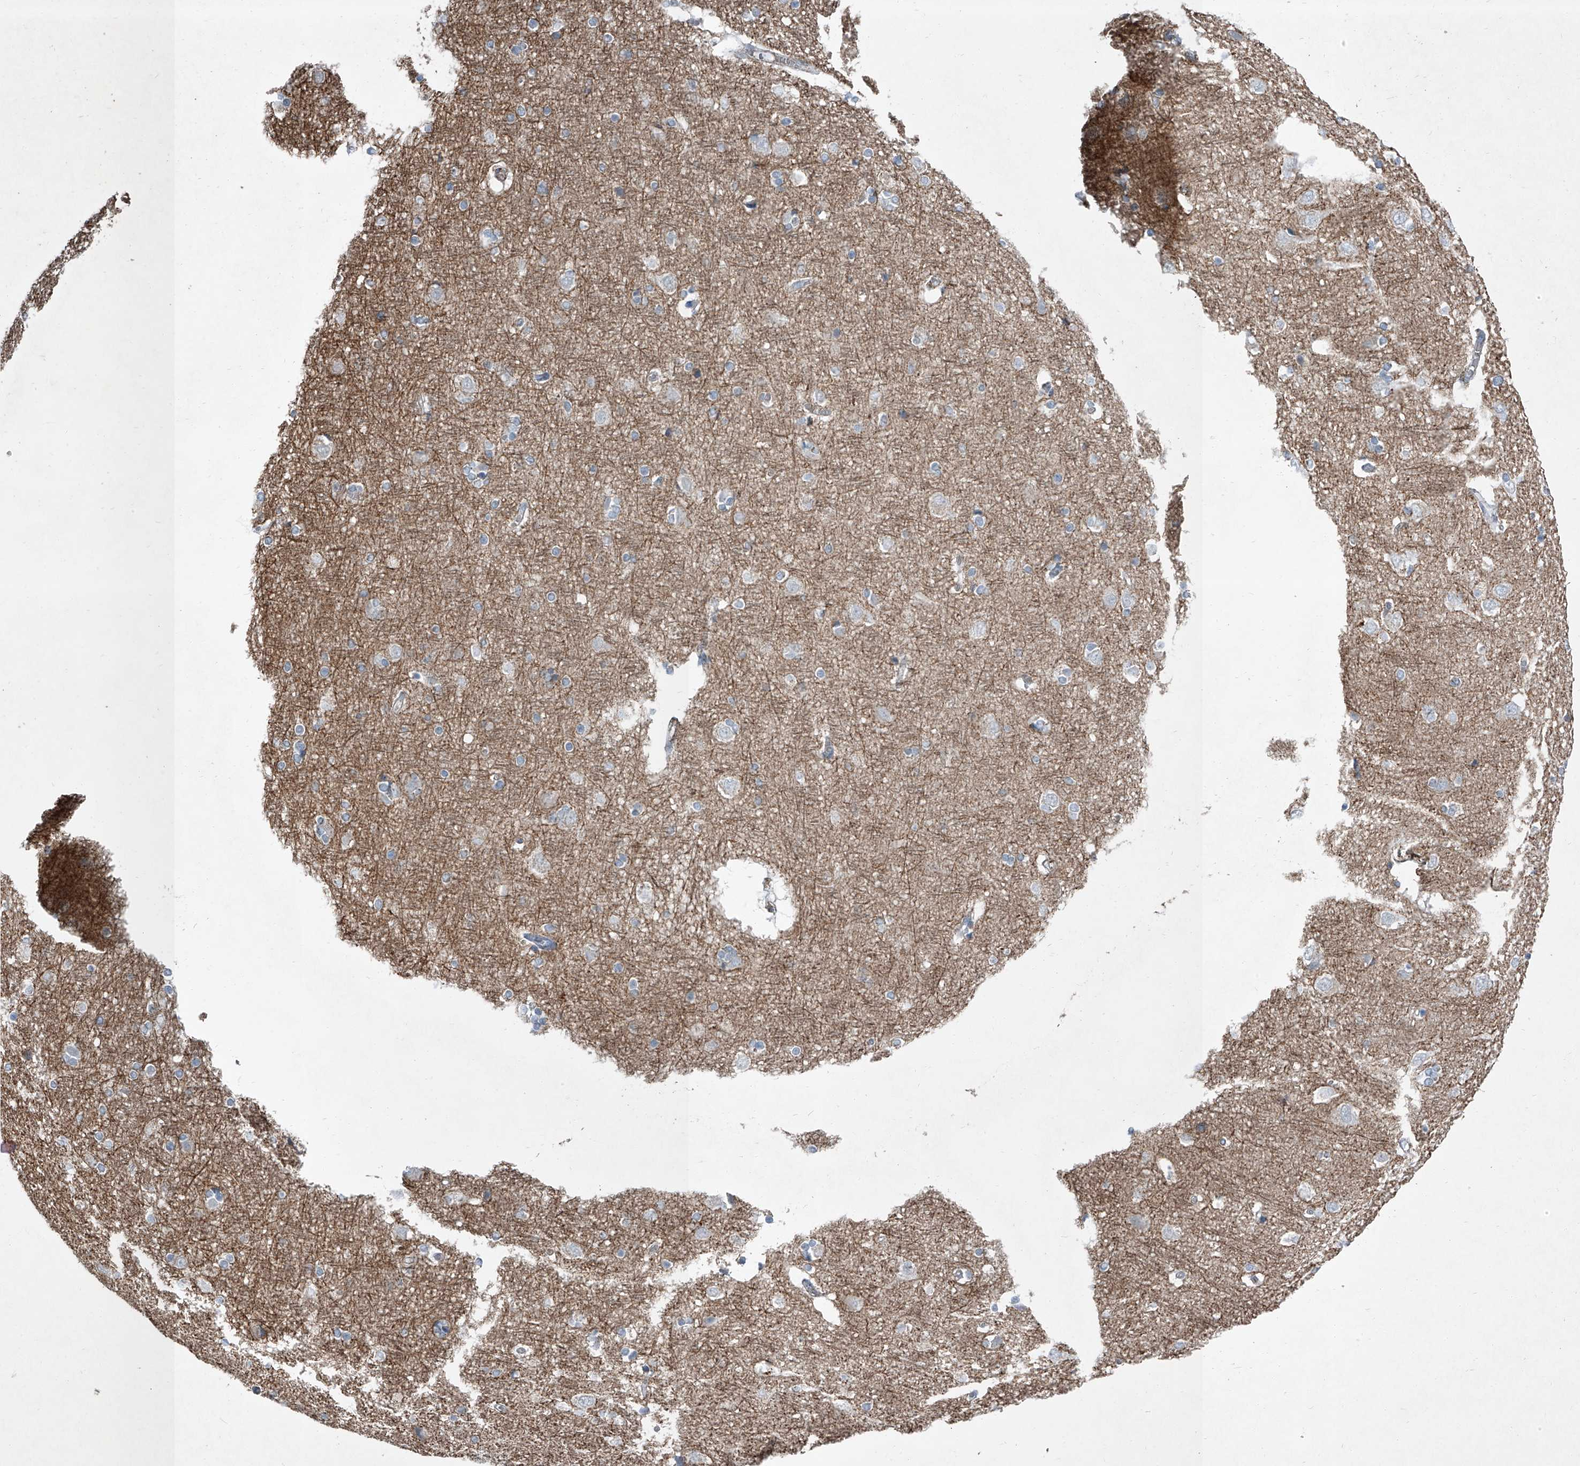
{"staining": {"intensity": "negative", "quantity": "none", "location": "none"}, "tissue": "cerebral cortex", "cell_type": "Endothelial cells", "image_type": "normal", "snomed": [{"axis": "morphology", "description": "Normal tissue, NOS"}, {"axis": "topography", "description": "Cerebral cortex"}], "caption": "High power microscopy image of an immunohistochemistry histopathology image of benign cerebral cortex, revealing no significant positivity in endothelial cells. The staining was performed using DAB to visualize the protein expression in brown, while the nuclei were stained in blue with hematoxylin (Magnification: 20x).", "gene": "CHRNA7", "patient": {"sex": "male", "age": 54}}